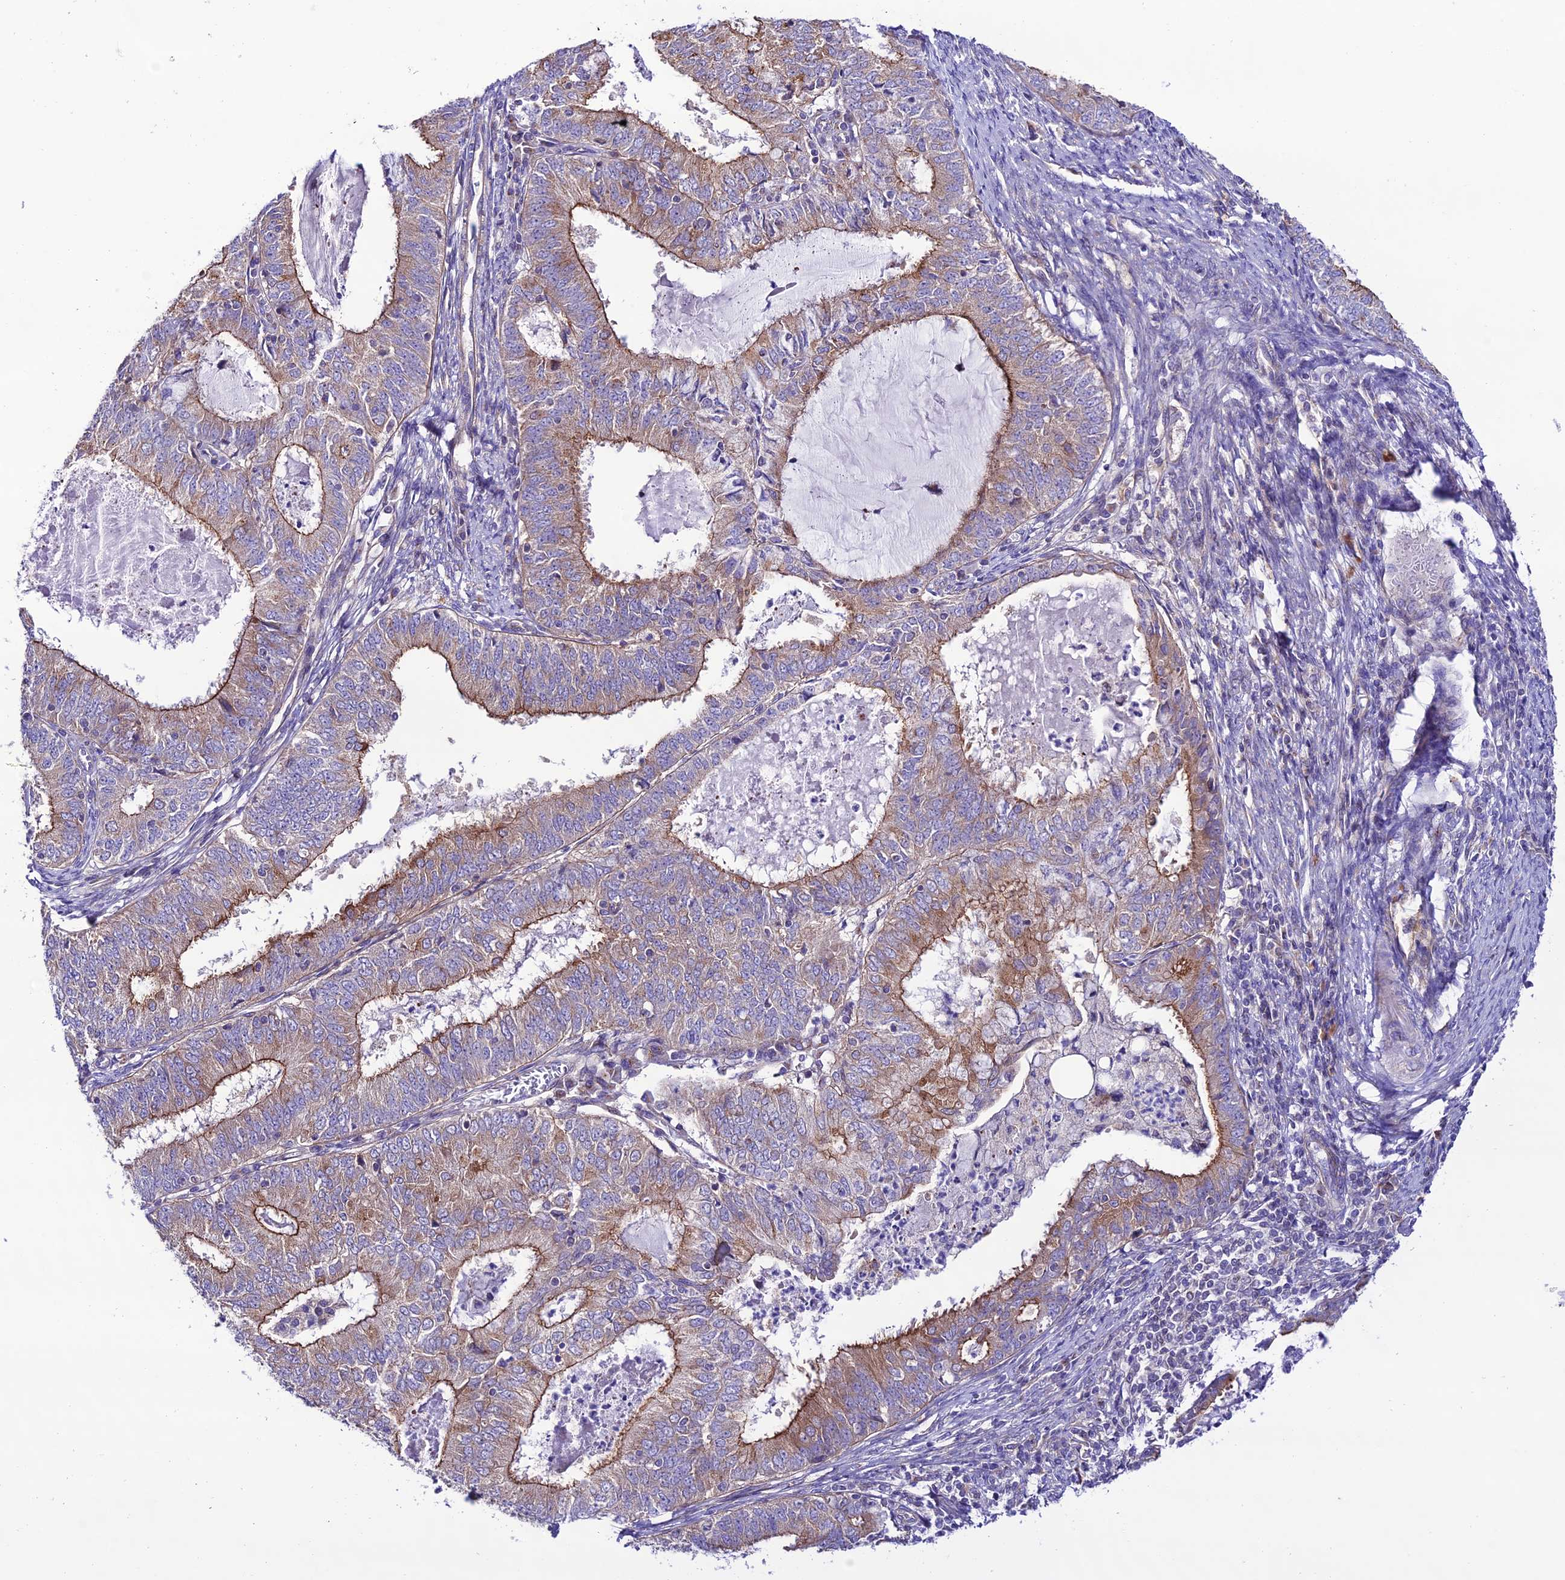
{"staining": {"intensity": "moderate", "quantity": "25%-75%", "location": "cytoplasmic/membranous"}, "tissue": "endometrial cancer", "cell_type": "Tumor cells", "image_type": "cancer", "snomed": [{"axis": "morphology", "description": "Adenocarcinoma, NOS"}, {"axis": "topography", "description": "Endometrium"}], "caption": "This is a histology image of immunohistochemistry staining of adenocarcinoma (endometrial), which shows moderate expression in the cytoplasmic/membranous of tumor cells.", "gene": "LACTB2", "patient": {"sex": "female", "age": 57}}